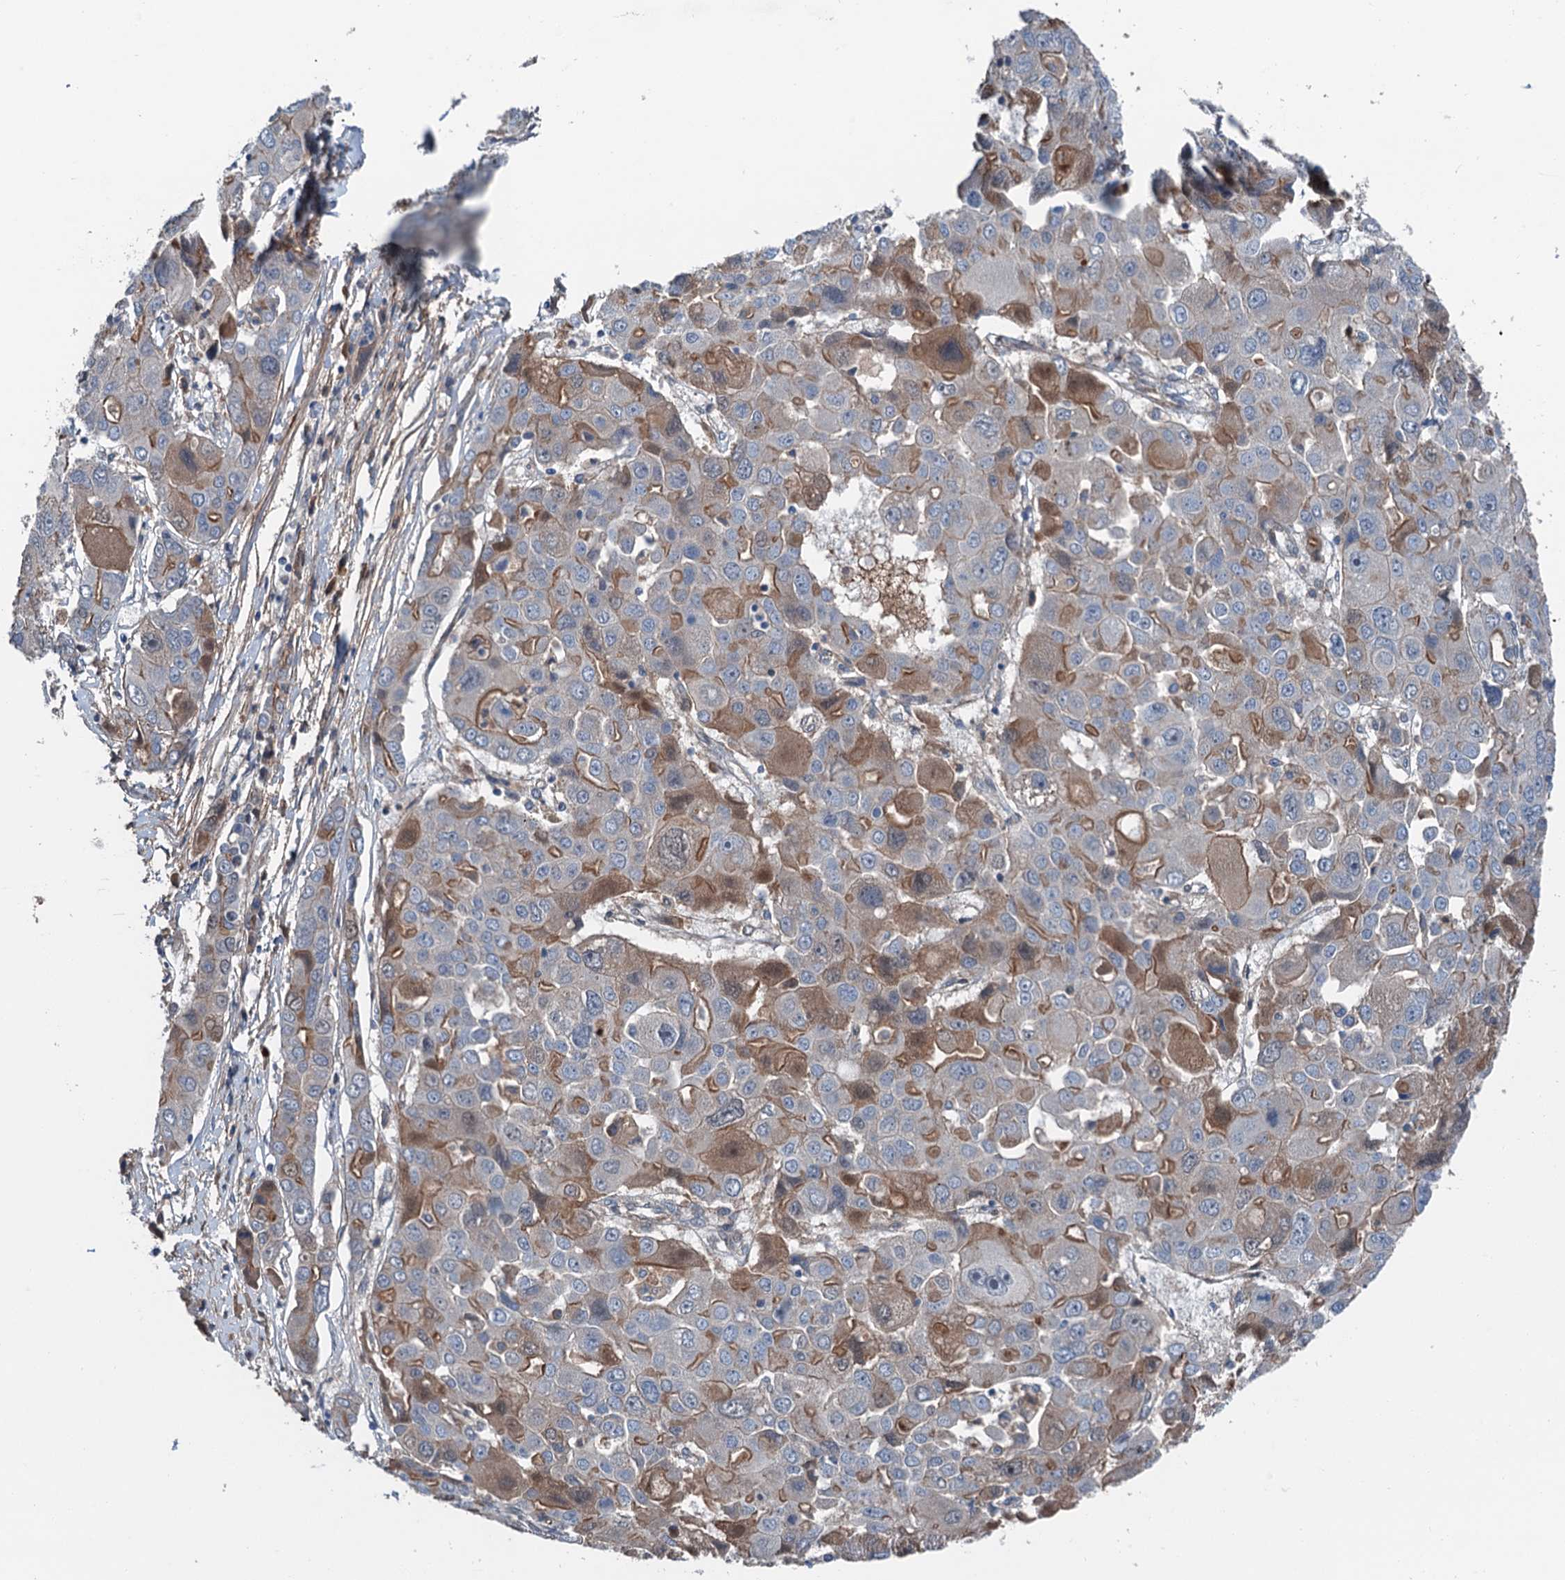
{"staining": {"intensity": "moderate", "quantity": "25%-75%", "location": "cytoplasmic/membranous"}, "tissue": "liver cancer", "cell_type": "Tumor cells", "image_type": "cancer", "snomed": [{"axis": "morphology", "description": "Cholangiocarcinoma"}, {"axis": "topography", "description": "Liver"}], "caption": "About 25%-75% of tumor cells in human liver cholangiocarcinoma display moderate cytoplasmic/membranous protein positivity as visualized by brown immunohistochemical staining.", "gene": "SLC2A10", "patient": {"sex": "male", "age": 67}}